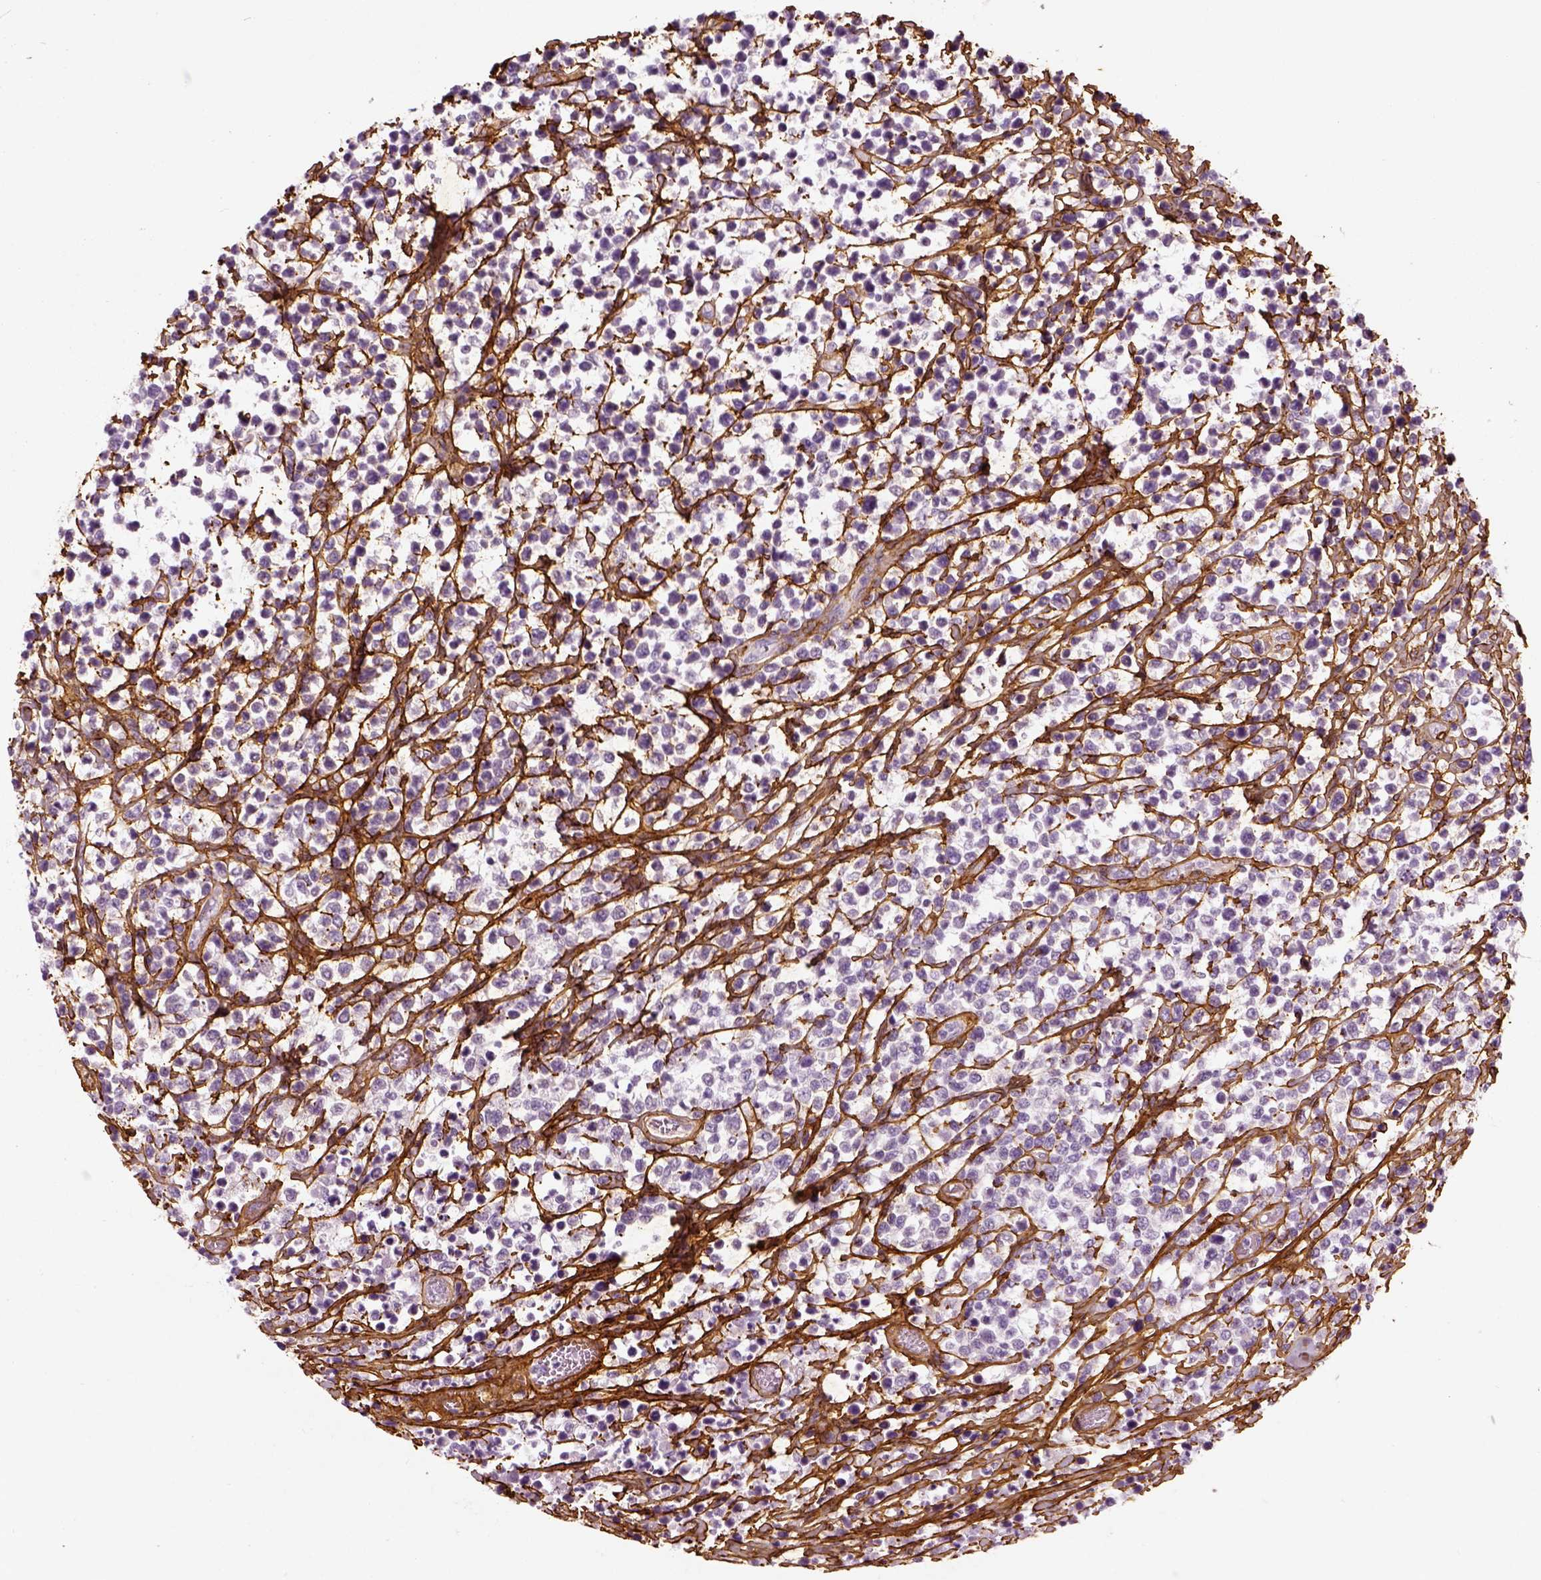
{"staining": {"intensity": "negative", "quantity": "none", "location": "none"}, "tissue": "lymphoma", "cell_type": "Tumor cells", "image_type": "cancer", "snomed": [{"axis": "morphology", "description": "Malignant lymphoma, non-Hodgkin's type, High grade"}, {"axis": "topography", "description": "Soft tissue"}], "caption": "Image shows no protein staining in tumor cells of lymphoma tissue. (DAB (3,3'-diaminobenzidine) immunohistochemistry visualized using brightfield microscopy, high magnification).", "gene": "COL6A2", "patient": {"sex": "female", "age": 56}}